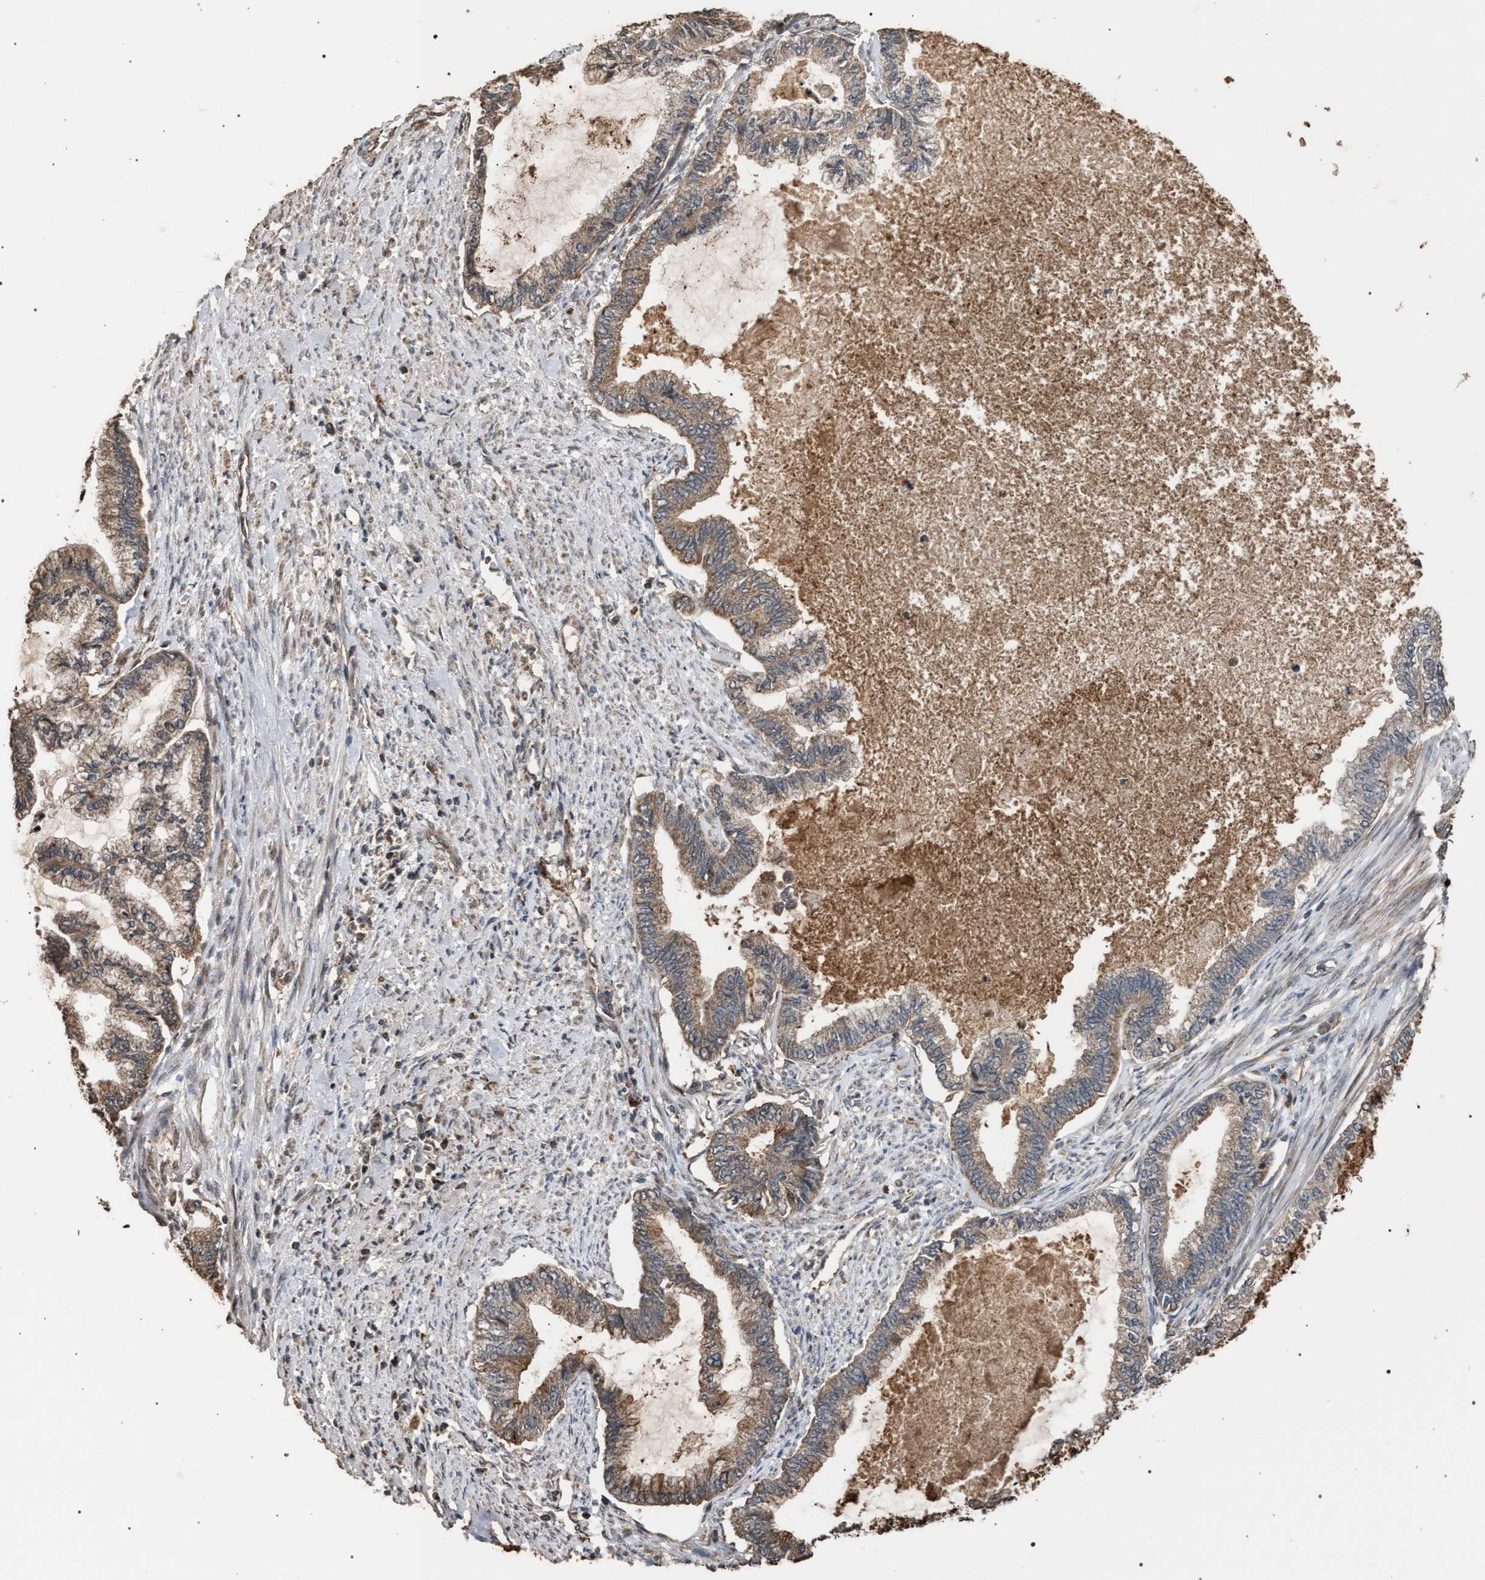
{"staining": {"intensity": "weak", "quantity": ">75%", "location": "cytoplasmic/membranous"}, "tissue": "endometrial cancer", "cell_type": "Tumor cells", "image_type": "cancer", "snomed": [{"axis": "morphology", "description": "Adenocarcinoma, NOS"}, {"axis": "topography", "description": "Endometrium"}], "caption": "A high-resolution histopathology image shows IHC staining of endometrial adenocarcinoma, which shows weak cytoplasmic/membranous positivity in about >75% of tumor cells.", "gene": "NAA35", "patient": {"sex": "female", "age": 86}}